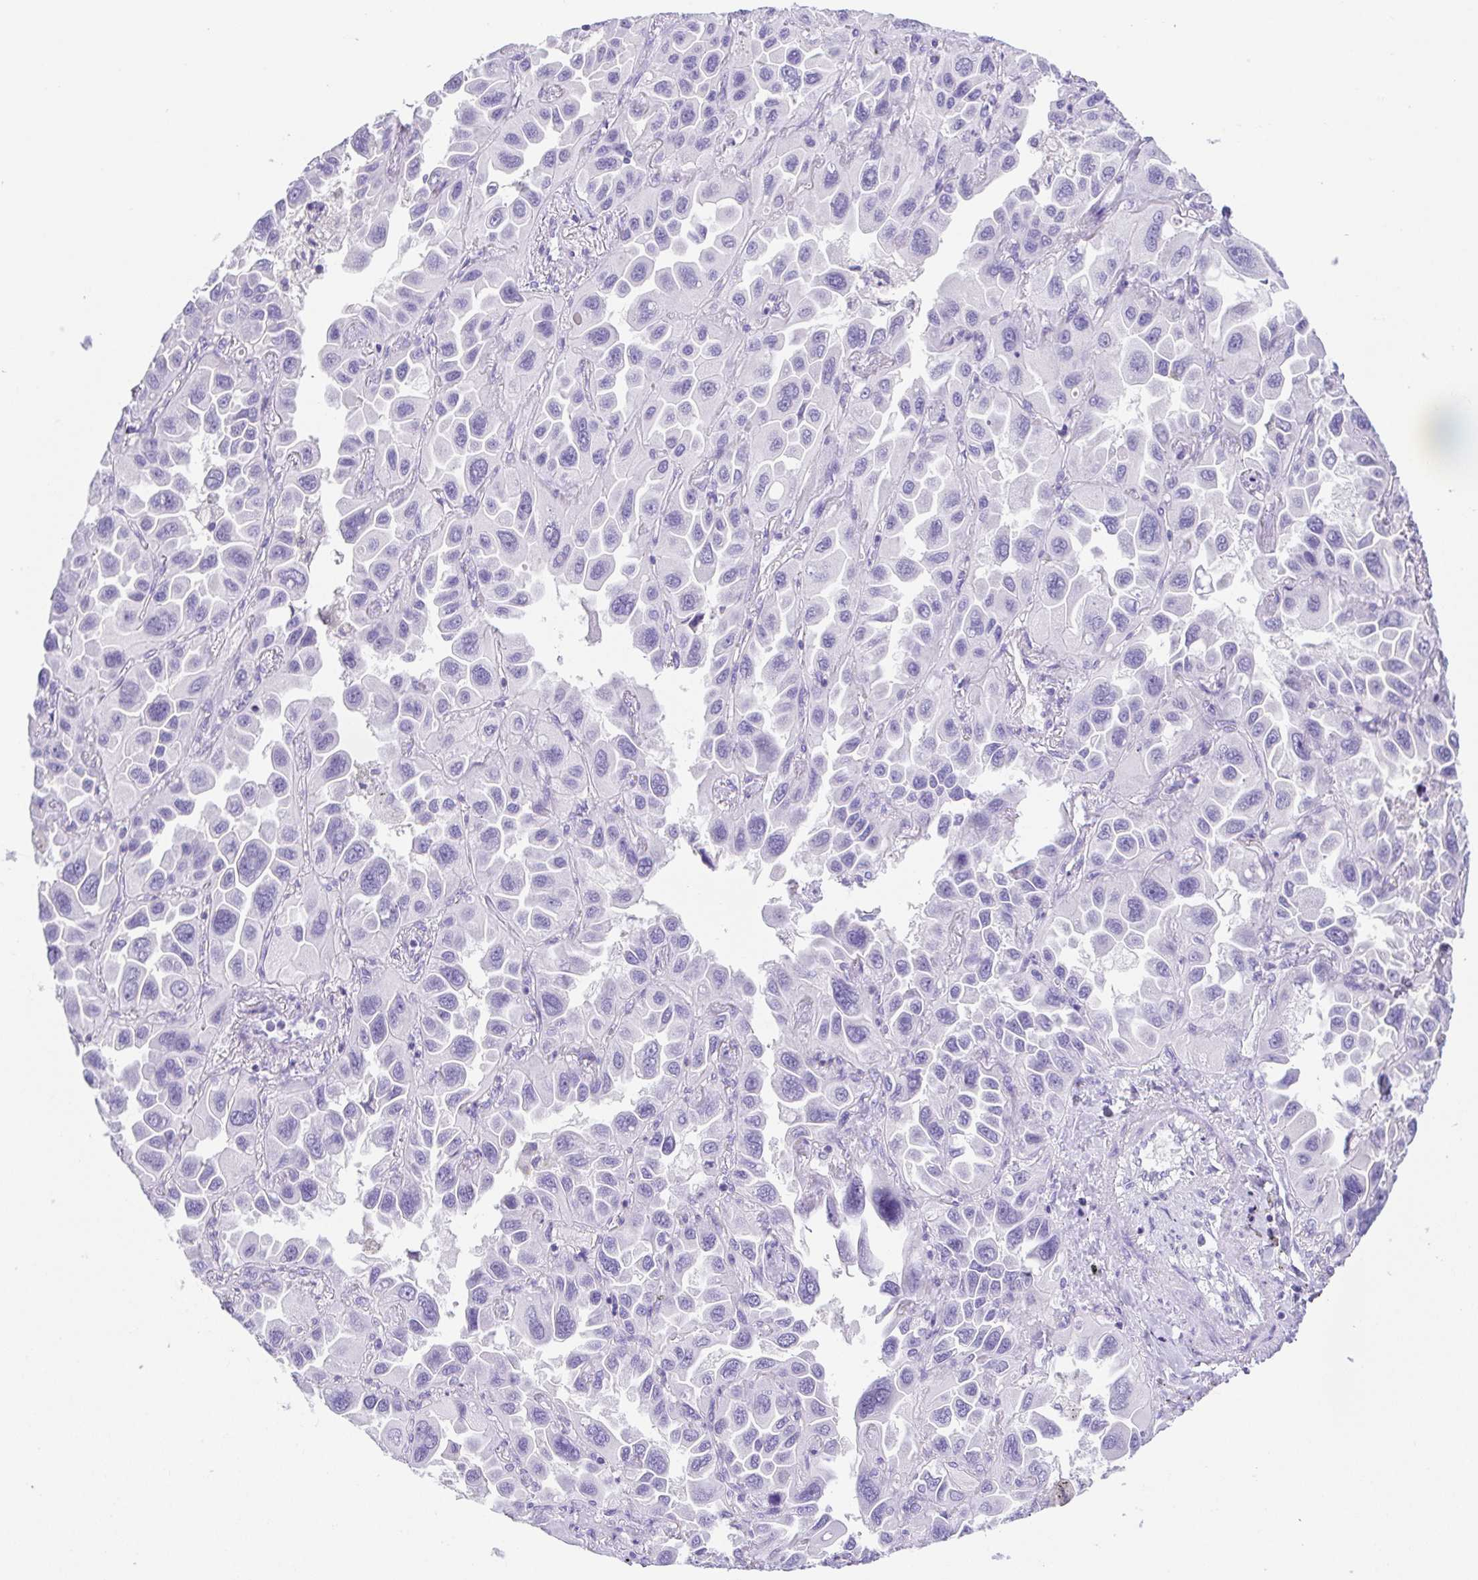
{"staining": {"intensity": "negative", "quantity": "none", "location": "none"}, "tissue": "lung cancer", "cell_type": "Tumor cells", "image_type": "cancer", "snomed": [{"axis": "morphology", "description": "Adenocarcinoma, NOS"}, {"axis": "topography", "description": "Lung"}], "caption": "The IHC histopathology image has no significant expression in tumor cells of adenocarcinoma (lung) tissue.", "gene": "SPATA4", "patient": {"sex": "male", "age": 64}}